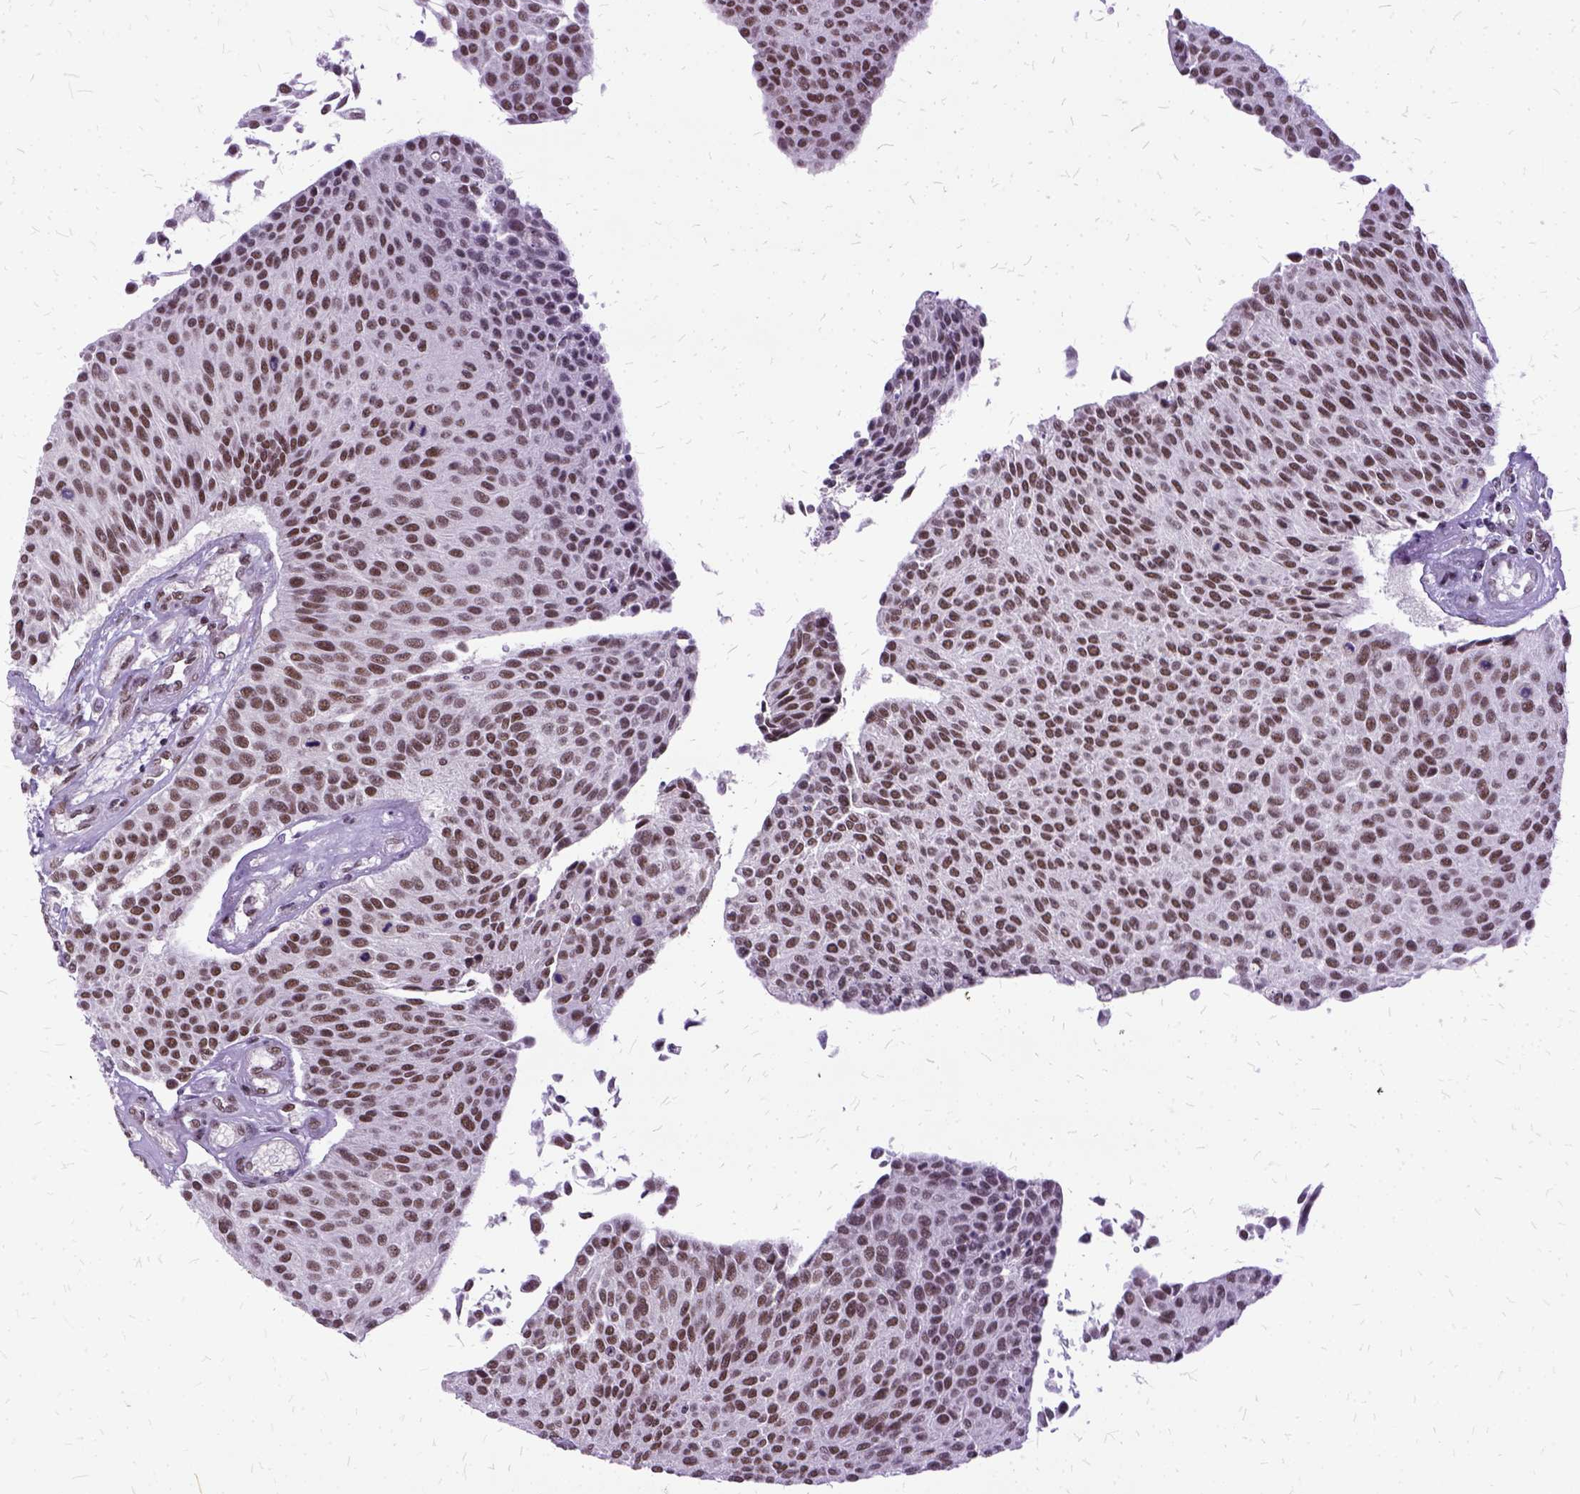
{"staining": {"intensity": "moderate", "quantity": ">75%", "location": "nuclear"}, "tissue": "urothelial cancer", "cell_type": "Tumor cells", "image_type": "cancer", "snomed": [{"axis": "morphology", "description": "Urothelial carcinoma, NOS"}, {"axis": "topography", "description": "Urinary bladder"}], "caption": "IHC micrograph of neoplastic tissue: urothelial cancer stained using IHC displays medium levels of moderate protein expression localized specifically in the nuclear of tumor cells, appearing as a nuclear brown color.", "gene": "SETD1A", "patient": {"sex": "male", "age": 55}}